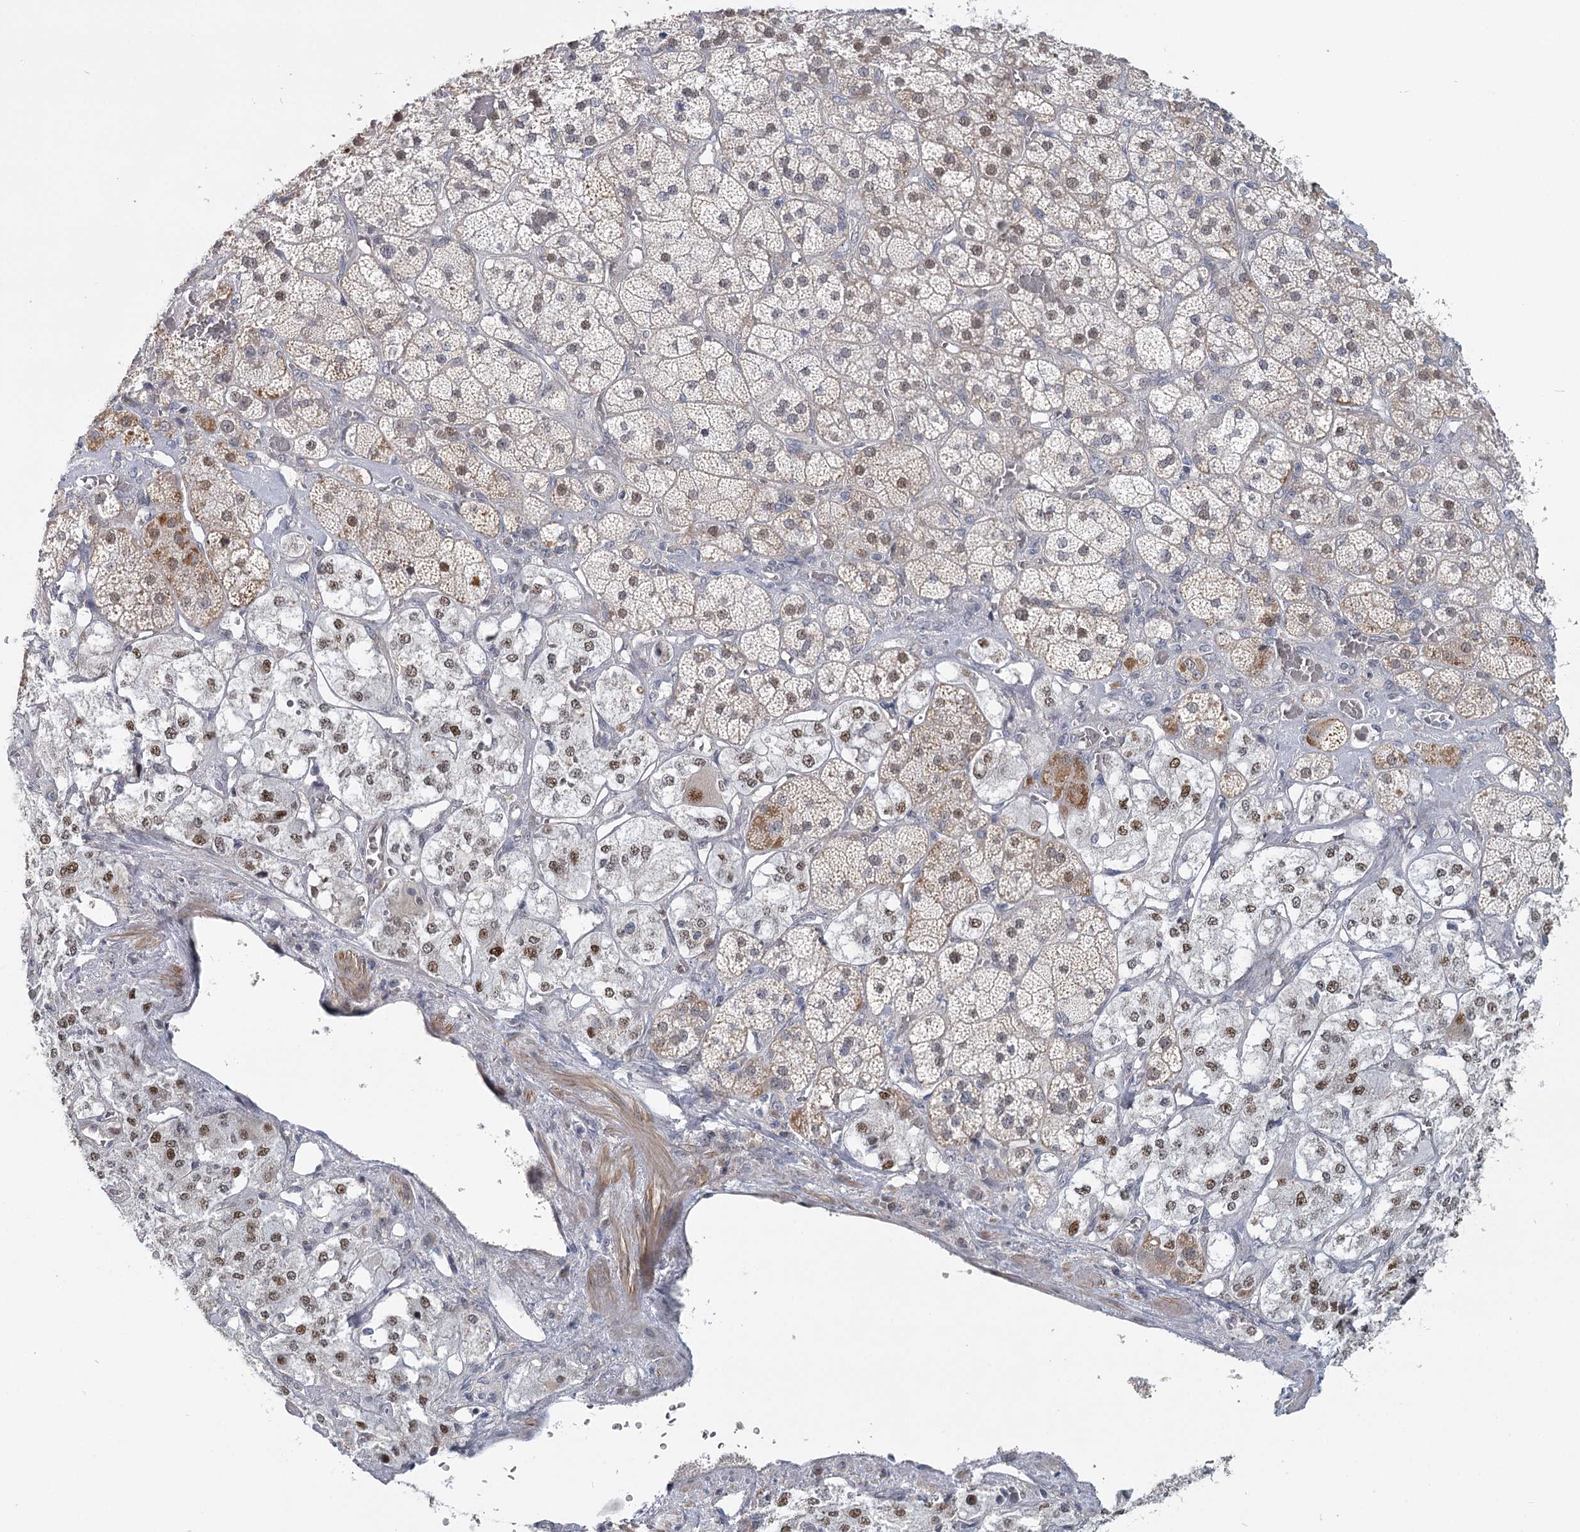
{"staining": {"intensity": "moderate", "quantity": ">75%", "location": "cytoplasmic/membranous,nuclear"}, "tissue": "adrenal gland", "cell_type": "Glandular cells", "image_type": "normal", "snomed": [{"axis": "morphology", "description": "Normal tissue, NOS"}, {"axis": "topography", "description": "Adrenal gland"}], "caption": "Protein staining of benign adrenal gland shows moderate cytoplasmic/membranous,nuclear expression in about >75% of glandular cells.", "gene": "USP11", "patient": {"sex": "male", "age": 57}}